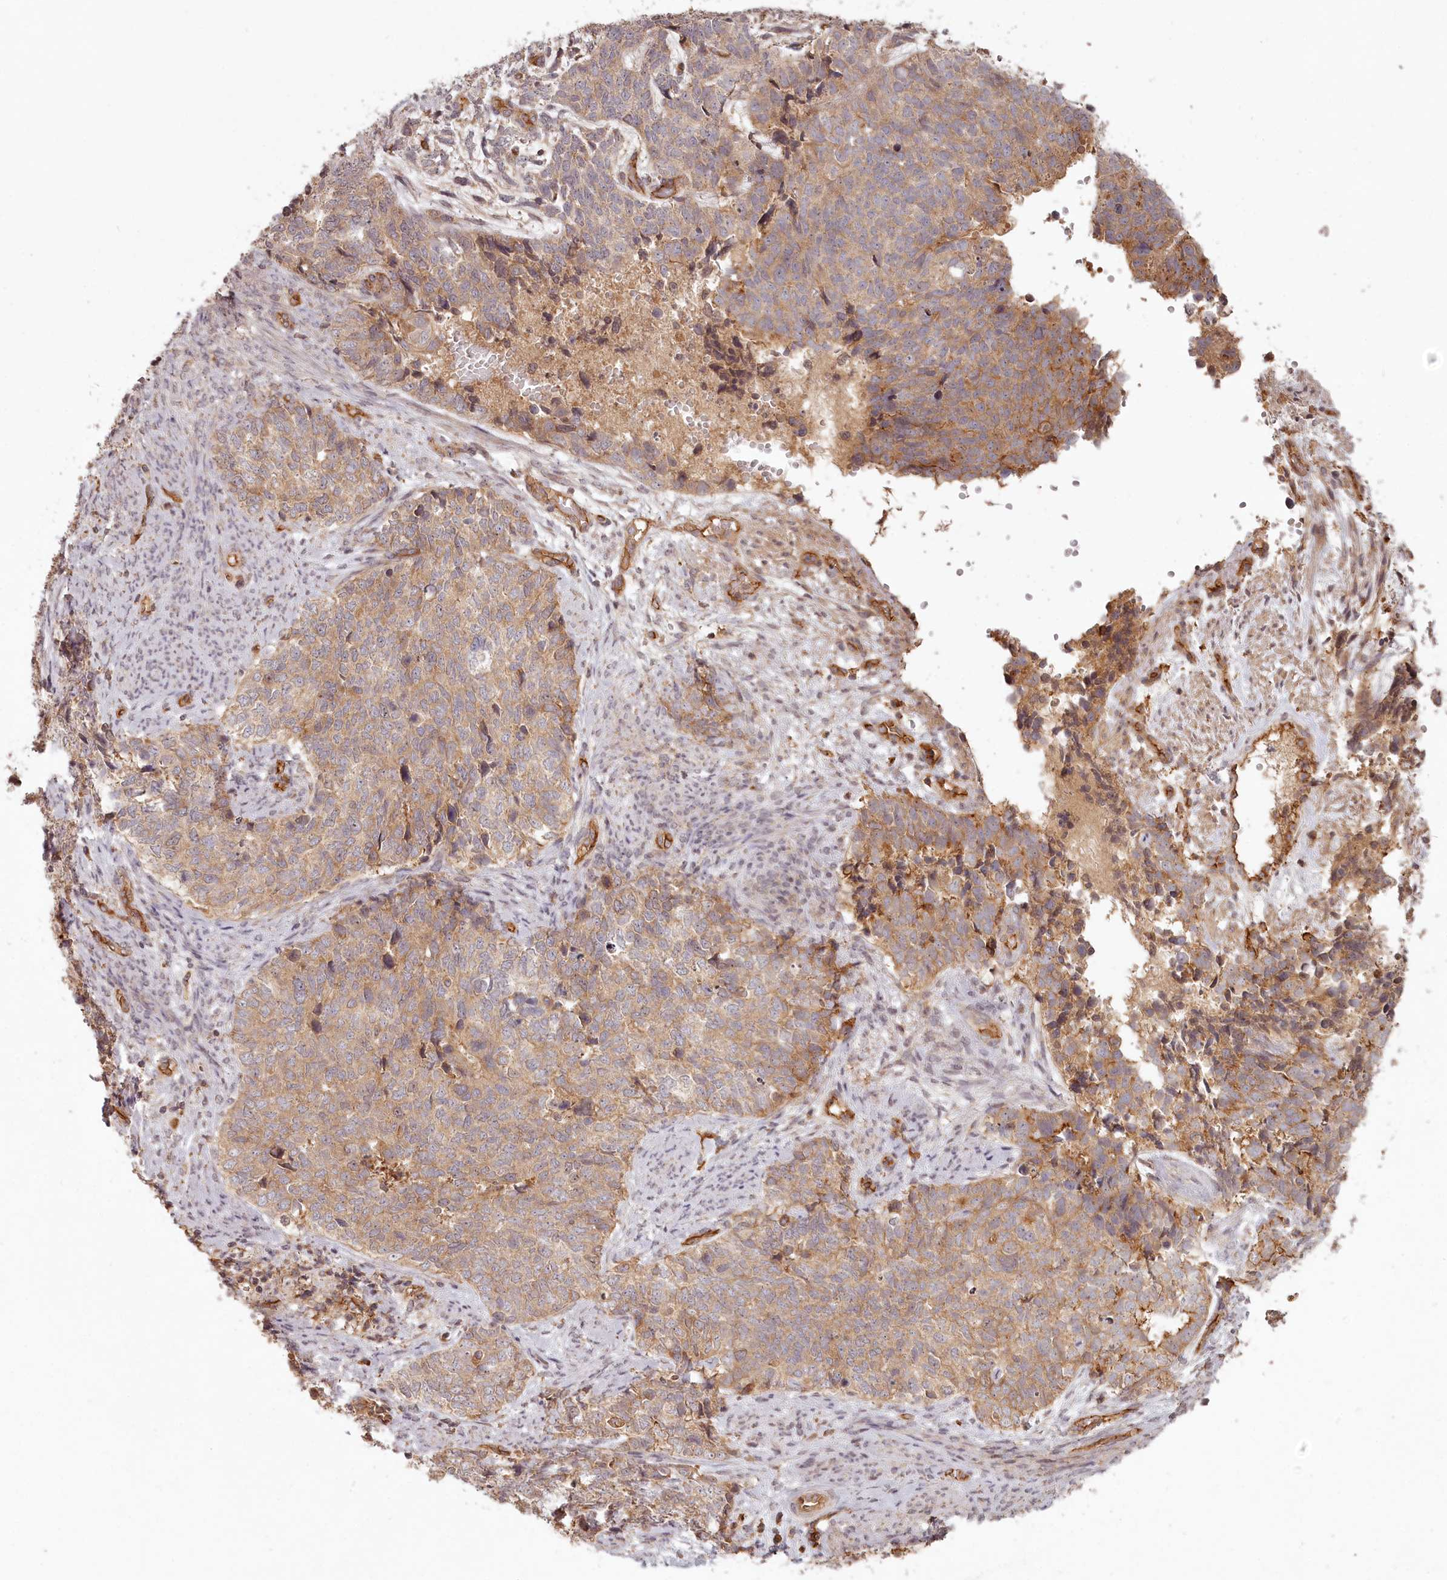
{"staining": {"intensity": "moderate", "quantity": ">75%", "location": "cytoplasmic/membranous"}, "tissue": "cervical cancer", "cell_type": "Tumor cells", "image_type": "cancer", "snomed": [{"axis": "morphology", "description": "Squamous cell carcinoma, NOS"}, {"axis": "topography", "description": "Cervix"}], "caption": "Cervical cancer stained for a protein demonstrates moderate cytoplasmic/membranous positivity in tumor cells.", "gene": "TMIE", "patient": {"sex": "female", "age": 63}}